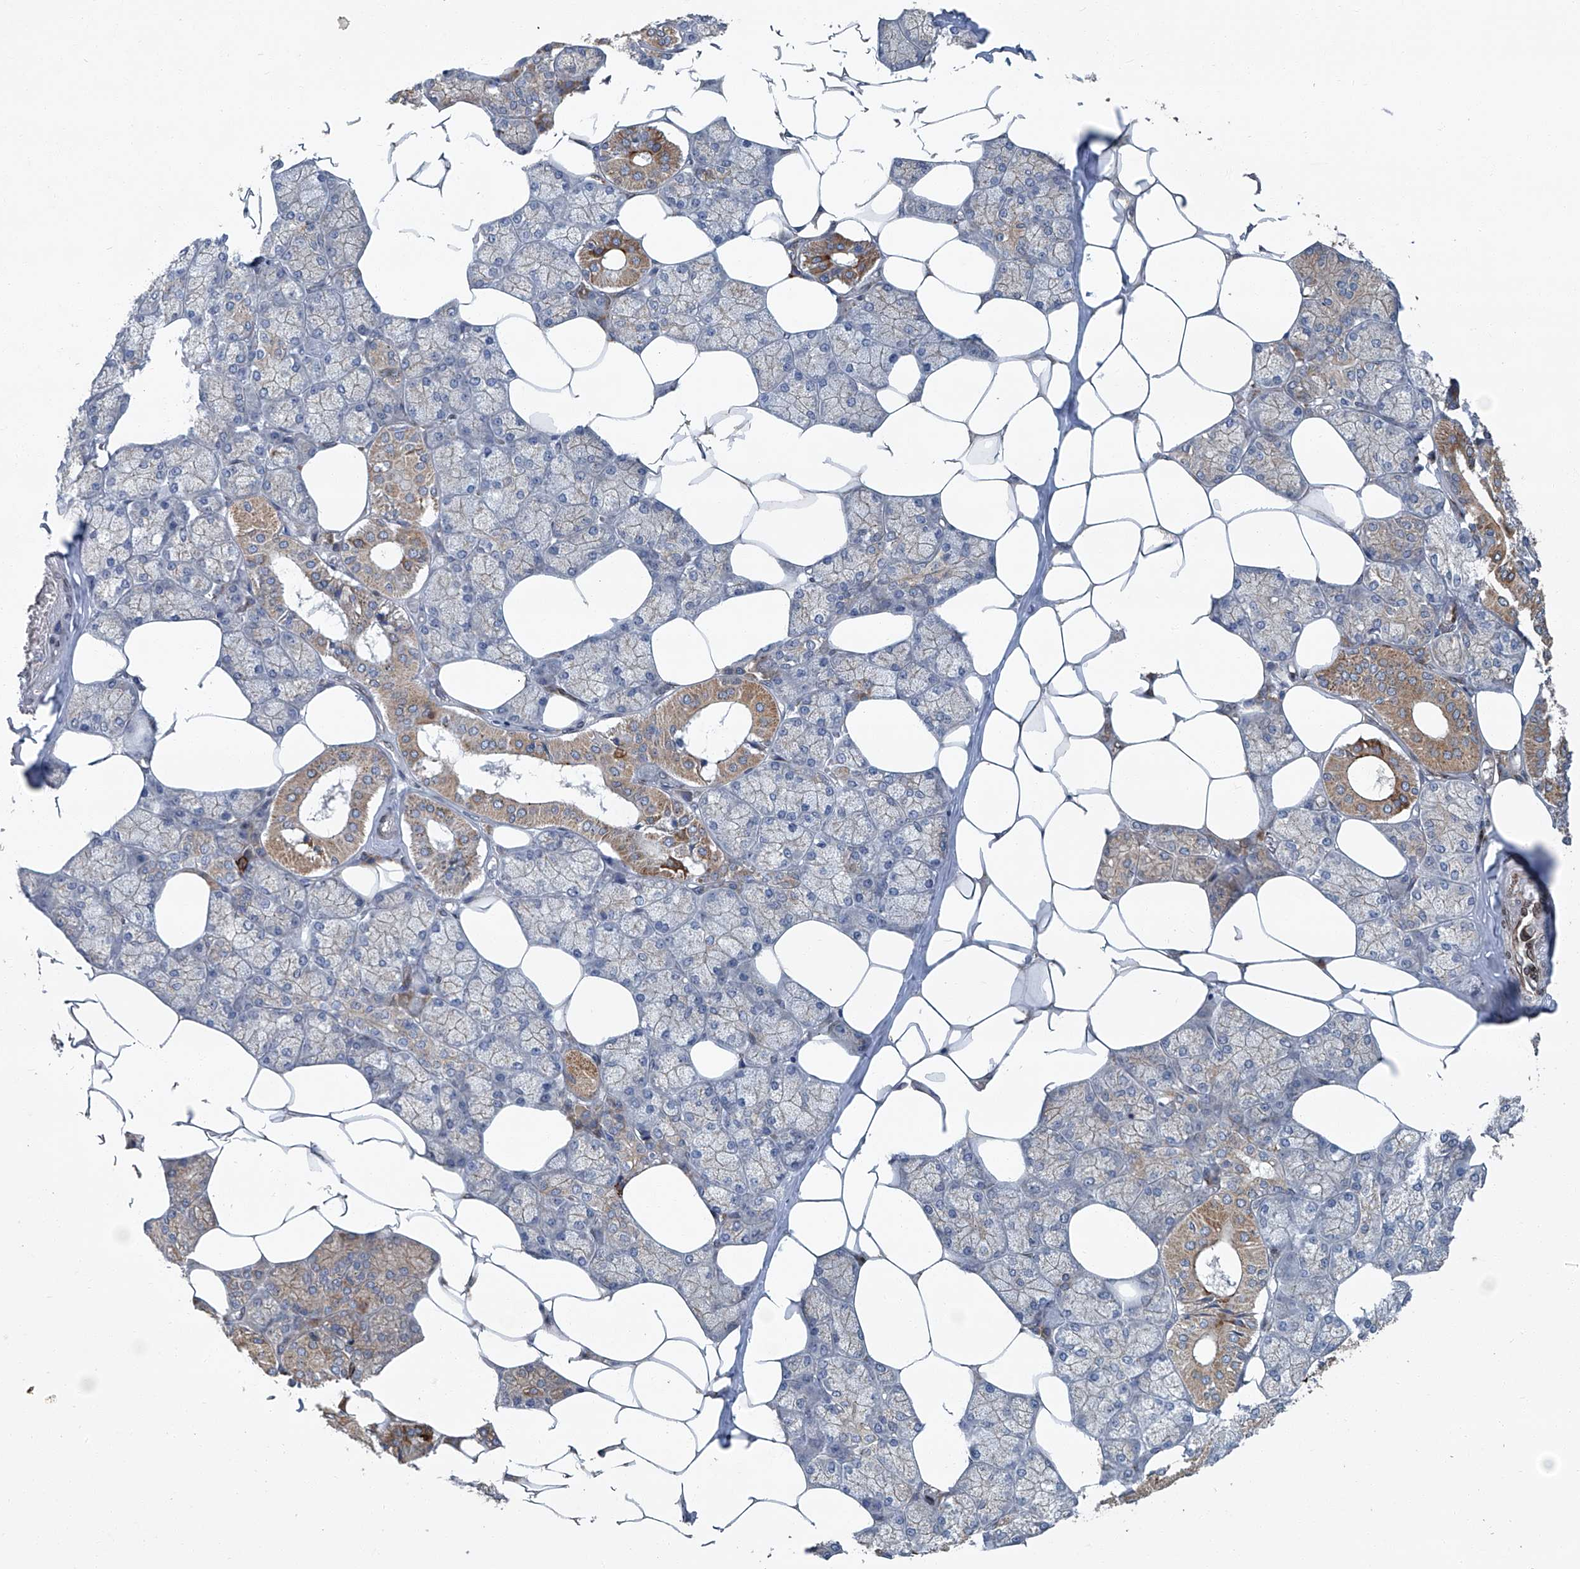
{"staining": {"intensity": "moderate", "quantity": ">75%", "location": "cytoplasmic/membranous"}, "tissue": "salivary gland", "cell_type": "Glandular cells", "image_type": "normal", "snomed": [{"axis": "morphology", "description": "Normal tissue, NOS"}, {"axis": "topography", "description": "Salivary gland"}], "caption": "Brown immunohistochemical staining in normal human salivary gland displays moderate cytoplasmic/membranous staining in about >75% of glandular cells.", "gene": "GPR132", "patient": {"sex": "male", "age": 62}}